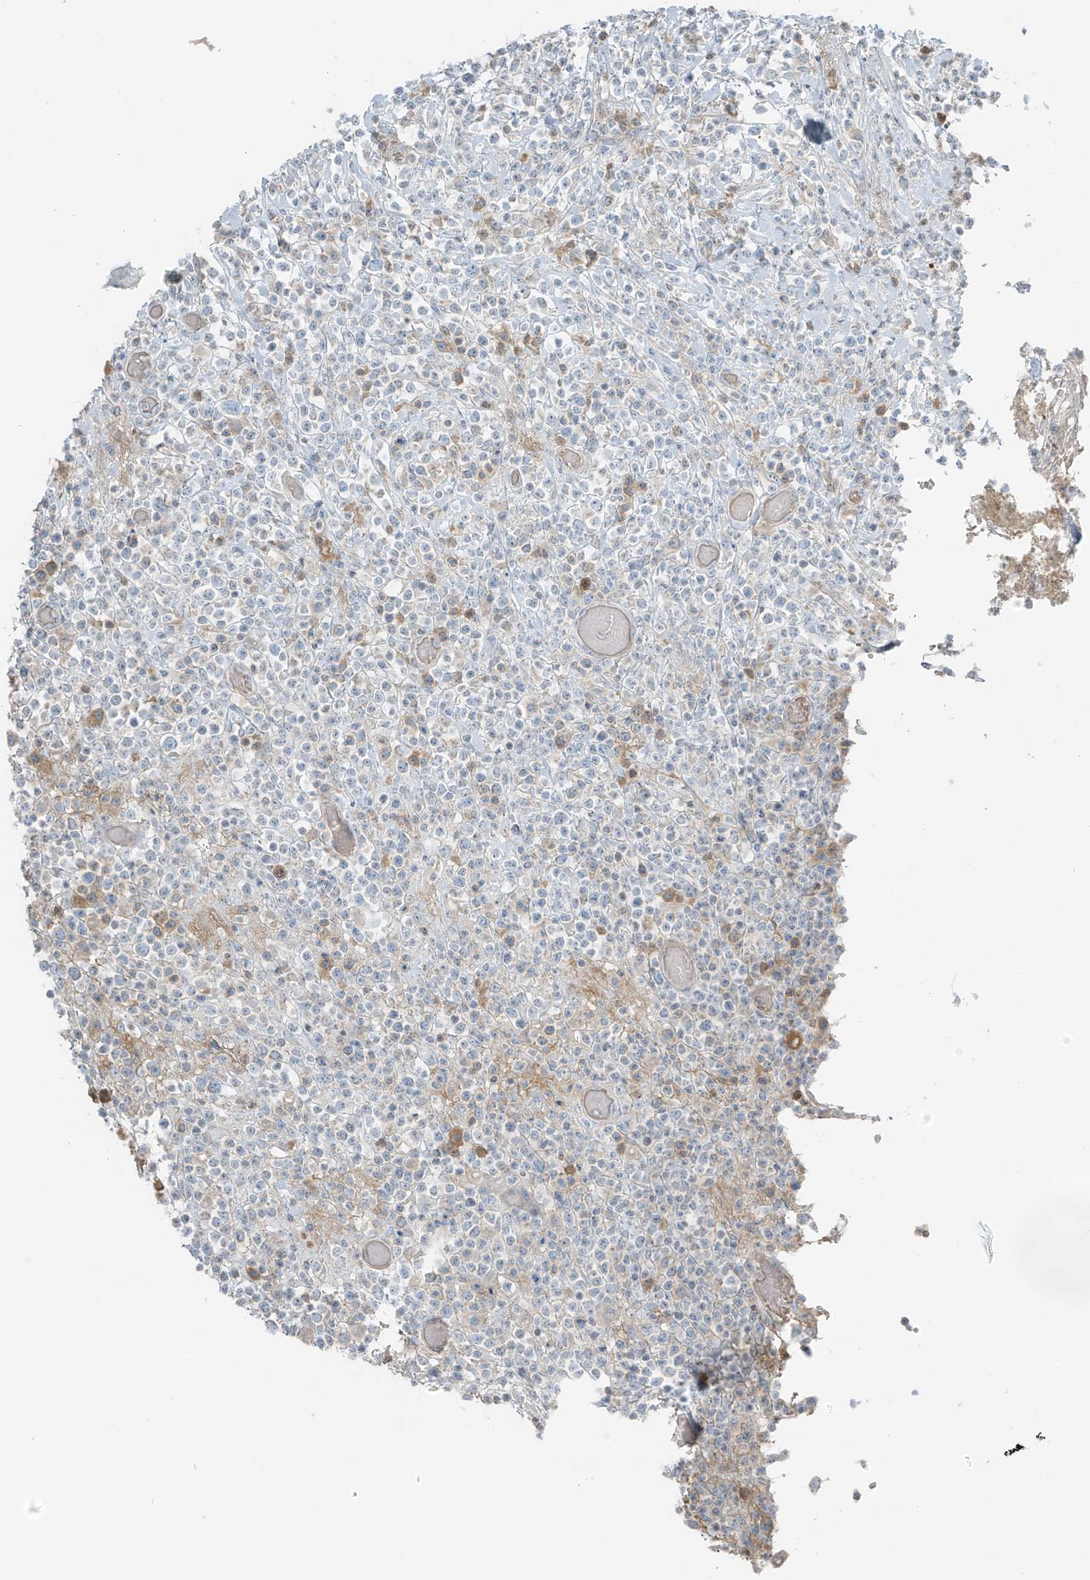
{"staining": {"intensity": "negative", "quantity": "none", "location": "none"}, "tissue": "lymphoma", "cell_type": "Tumor cells", "image_type": "cancer", "snomed": [{"axis": "morphology", "description": "Malignant lymphoma, non-Hodgkin's type, High grade"}, {"axis": "topography", "description": "Colon"}], "caption": "This histopathology image is of malignant lymphoma, non-Hodgkin's type (high-grade) stained with IHC to label a protein in brown with the nuclei are counter-stained blue. There is no expression in tumor cells. The staining was performed using DAB to visualize the protein expression in brown, while the nuclei were stained in blue with hematoxylin (Magnification: 20x).", "gene": "FAM131C", "patient": {"sex": "female", "age": 53}}